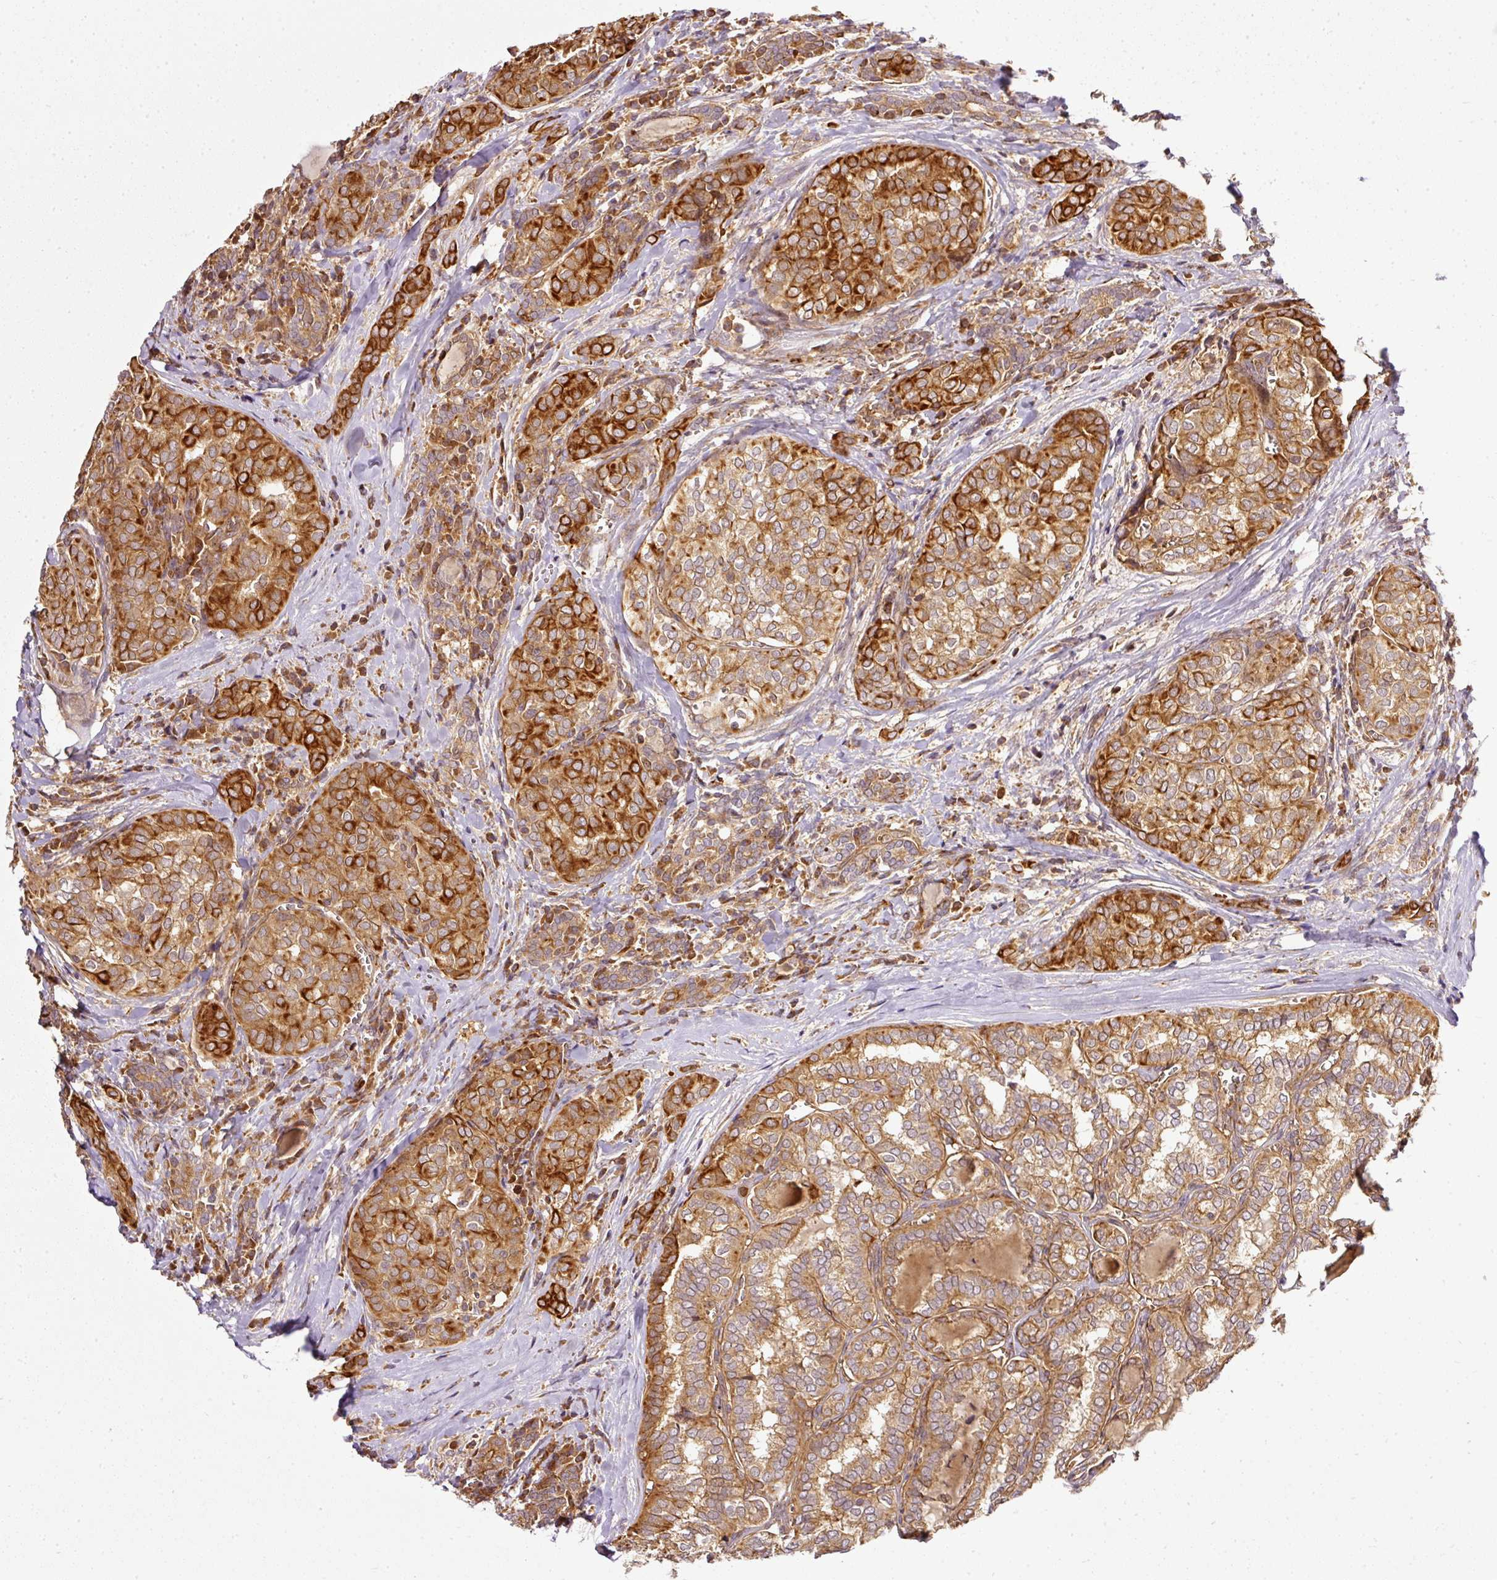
{"staining": {"intensity": "strong", "quantity": ">75%", "location": "cytoplasmic/membranous"}, "tissue": "thyroid cancer", "cell_type": "Tumor cells", "image_type": "cancer", "snomed": [{"axis": "morphology", "description": "Papillary adenocarcinoma, NOS"}, {"axis": "topography", "description": "Thyroid gland"}], "caption": "Immunohistochemical staining of human thyroid papillary adenocarcinoma exhibits high levels of strong cytoplasmic/membranous protein positivity in approximately >75% of tumor cells.", "gene": "MIF4GD", "patient": {"sex": "female", "age": 30}}